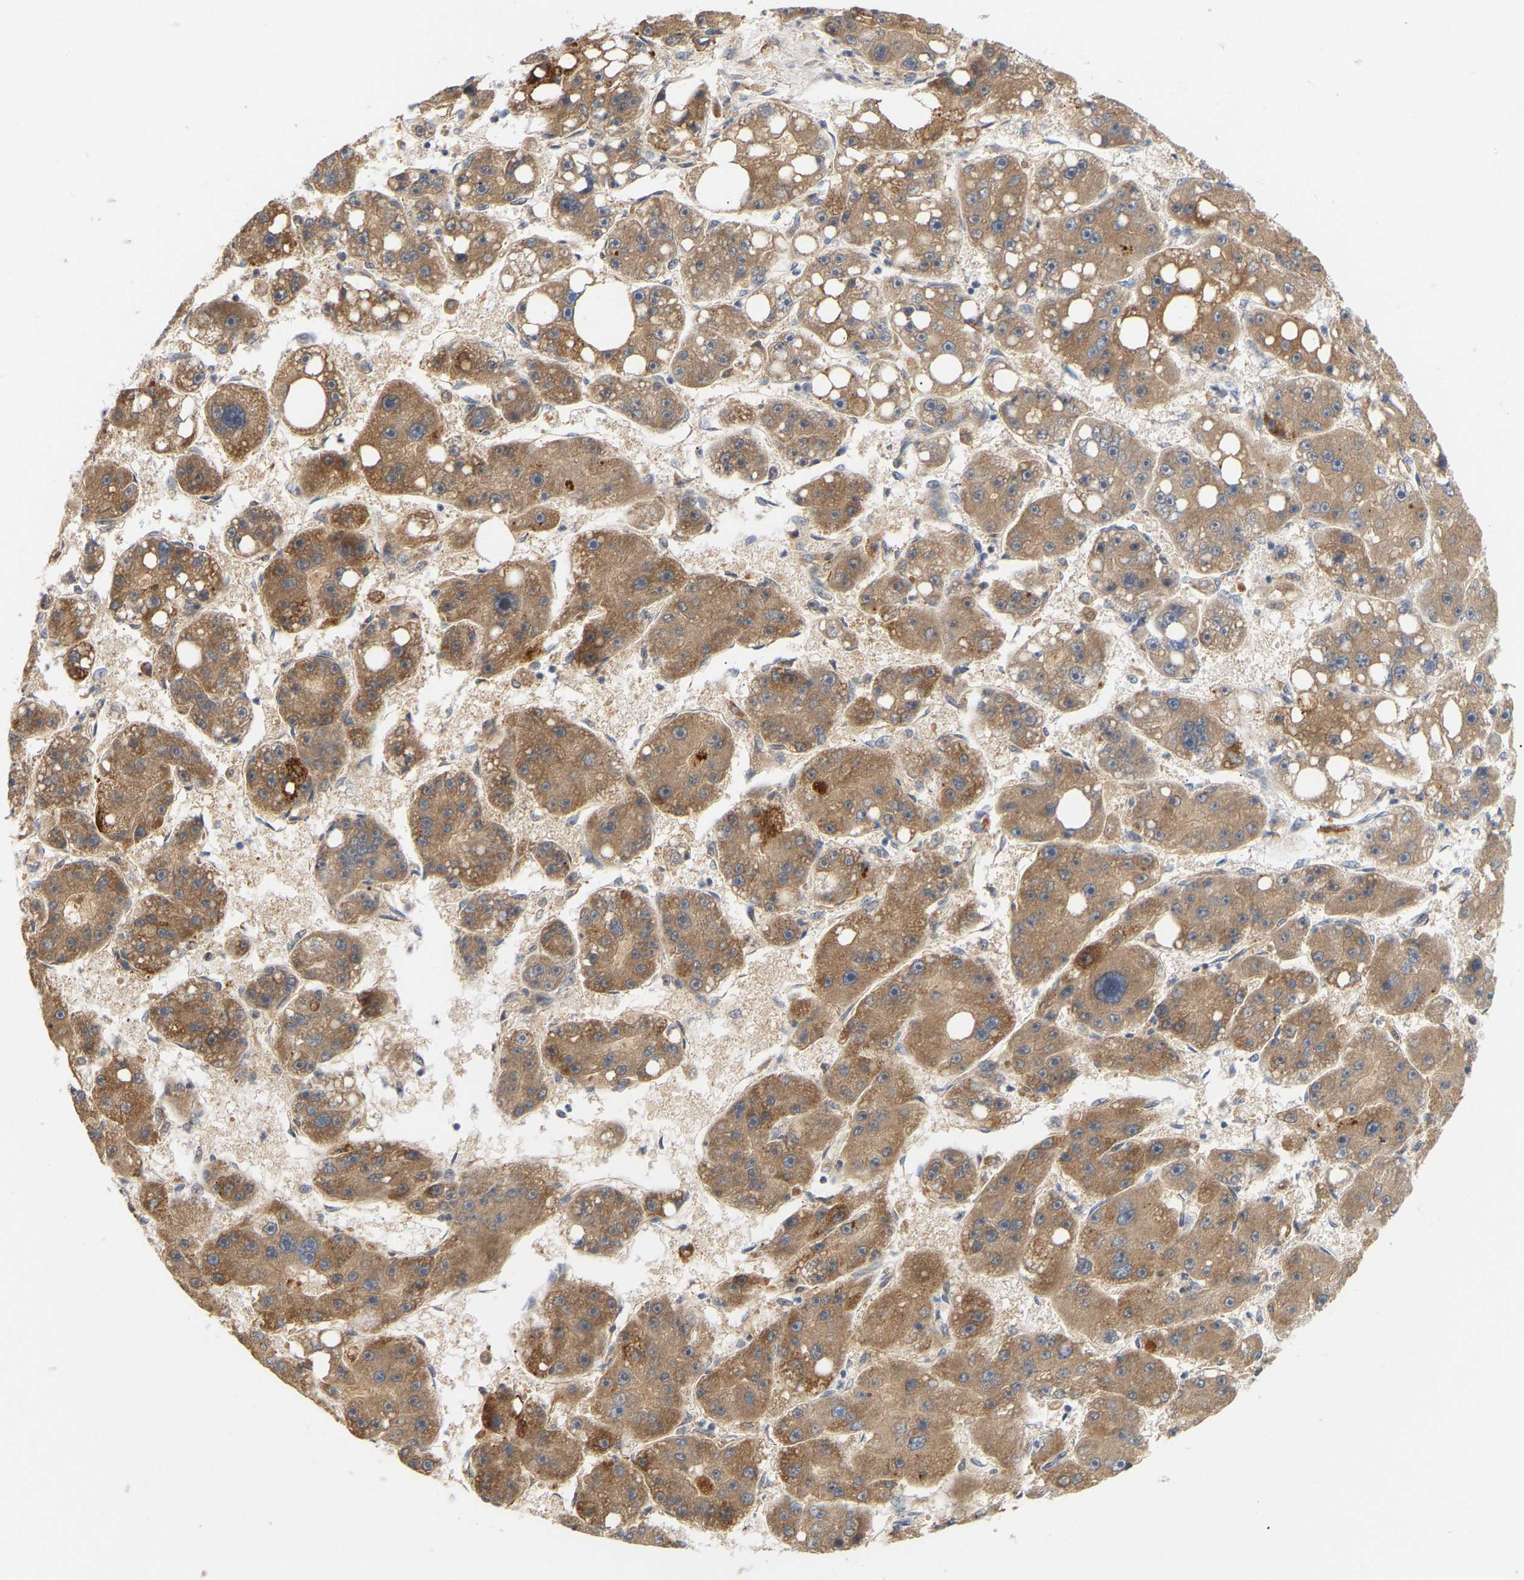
{"staining": {"intensity": "moderate", "quantity": ">75%", "location": "cytoplasmic/membranous"}, "tissue": "liver cancer", "cell_type": "Tumor cells", "image_type": "cancer", "snomed": [{"axis": "morphology", "description": "Carcinoma, Hepatocellular, NOS"}, {"axis": "topography", "description": "Liver"}], "caption": "The histopathology image displays staining of hepatocellular carcinoma (liver), revealing moderate cytoplasmic/membranous protein staining (brown color) within tumor cells.", "gene": "TPMT", "patient": {"sex": "female", "age": 61}}